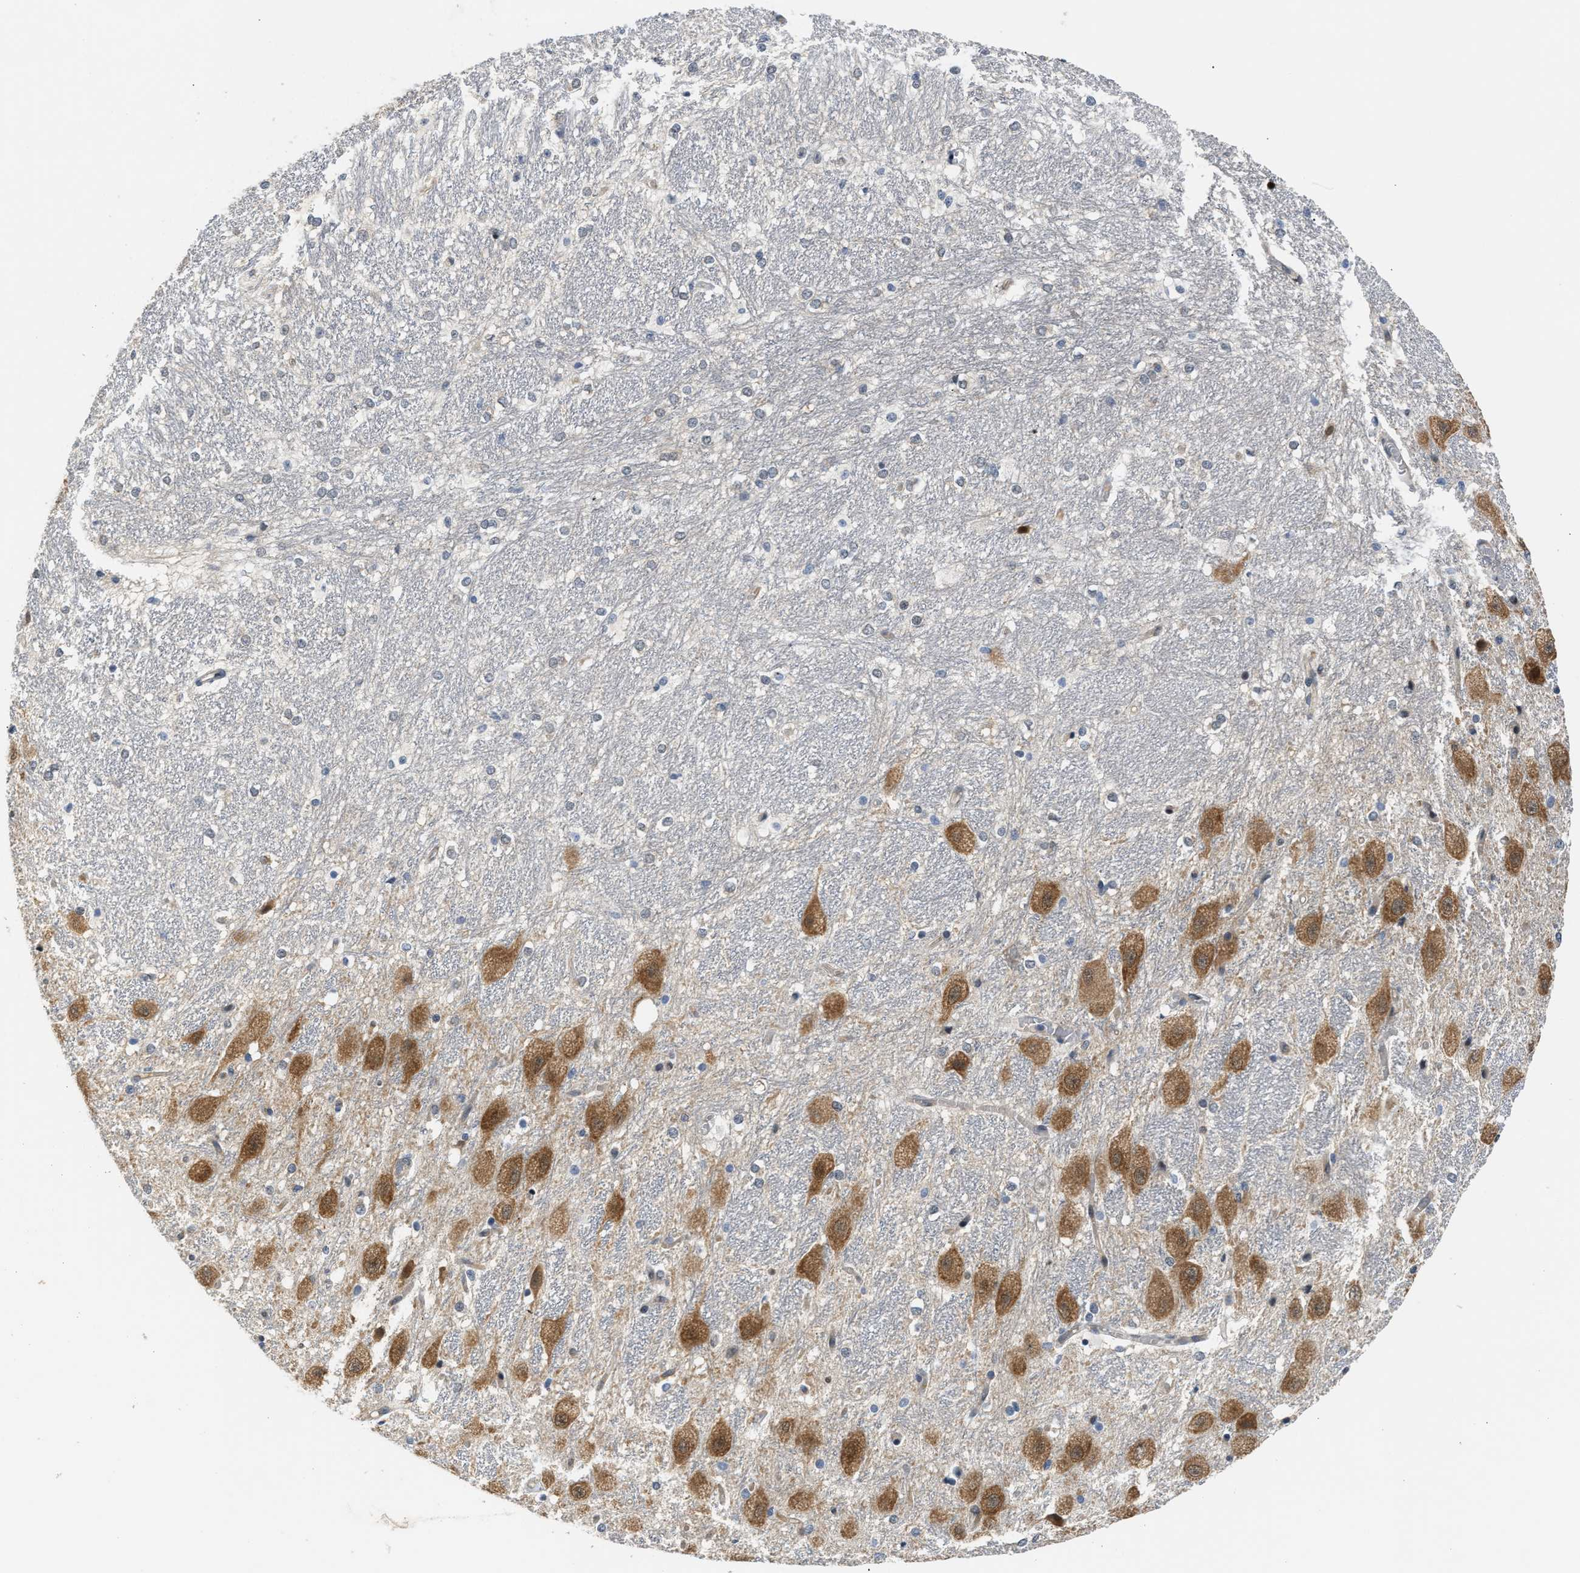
{"staining": {"intensity": "negative", "quantity": "none", "location": "none"}, "tissue": "hippocampus", "cell_type": "Glial cells", "image_type": "normal", "snomed": [{"axis": "morphology", "description": "Normal tissue, NOS"}, {"axis": "topography", "description": "Hippocampus"}], "caption": "Glial cells show no significant expression in benign hippocampus.", "gene": "PPM1H", "patient": {"sex": "female", "age": 19}}